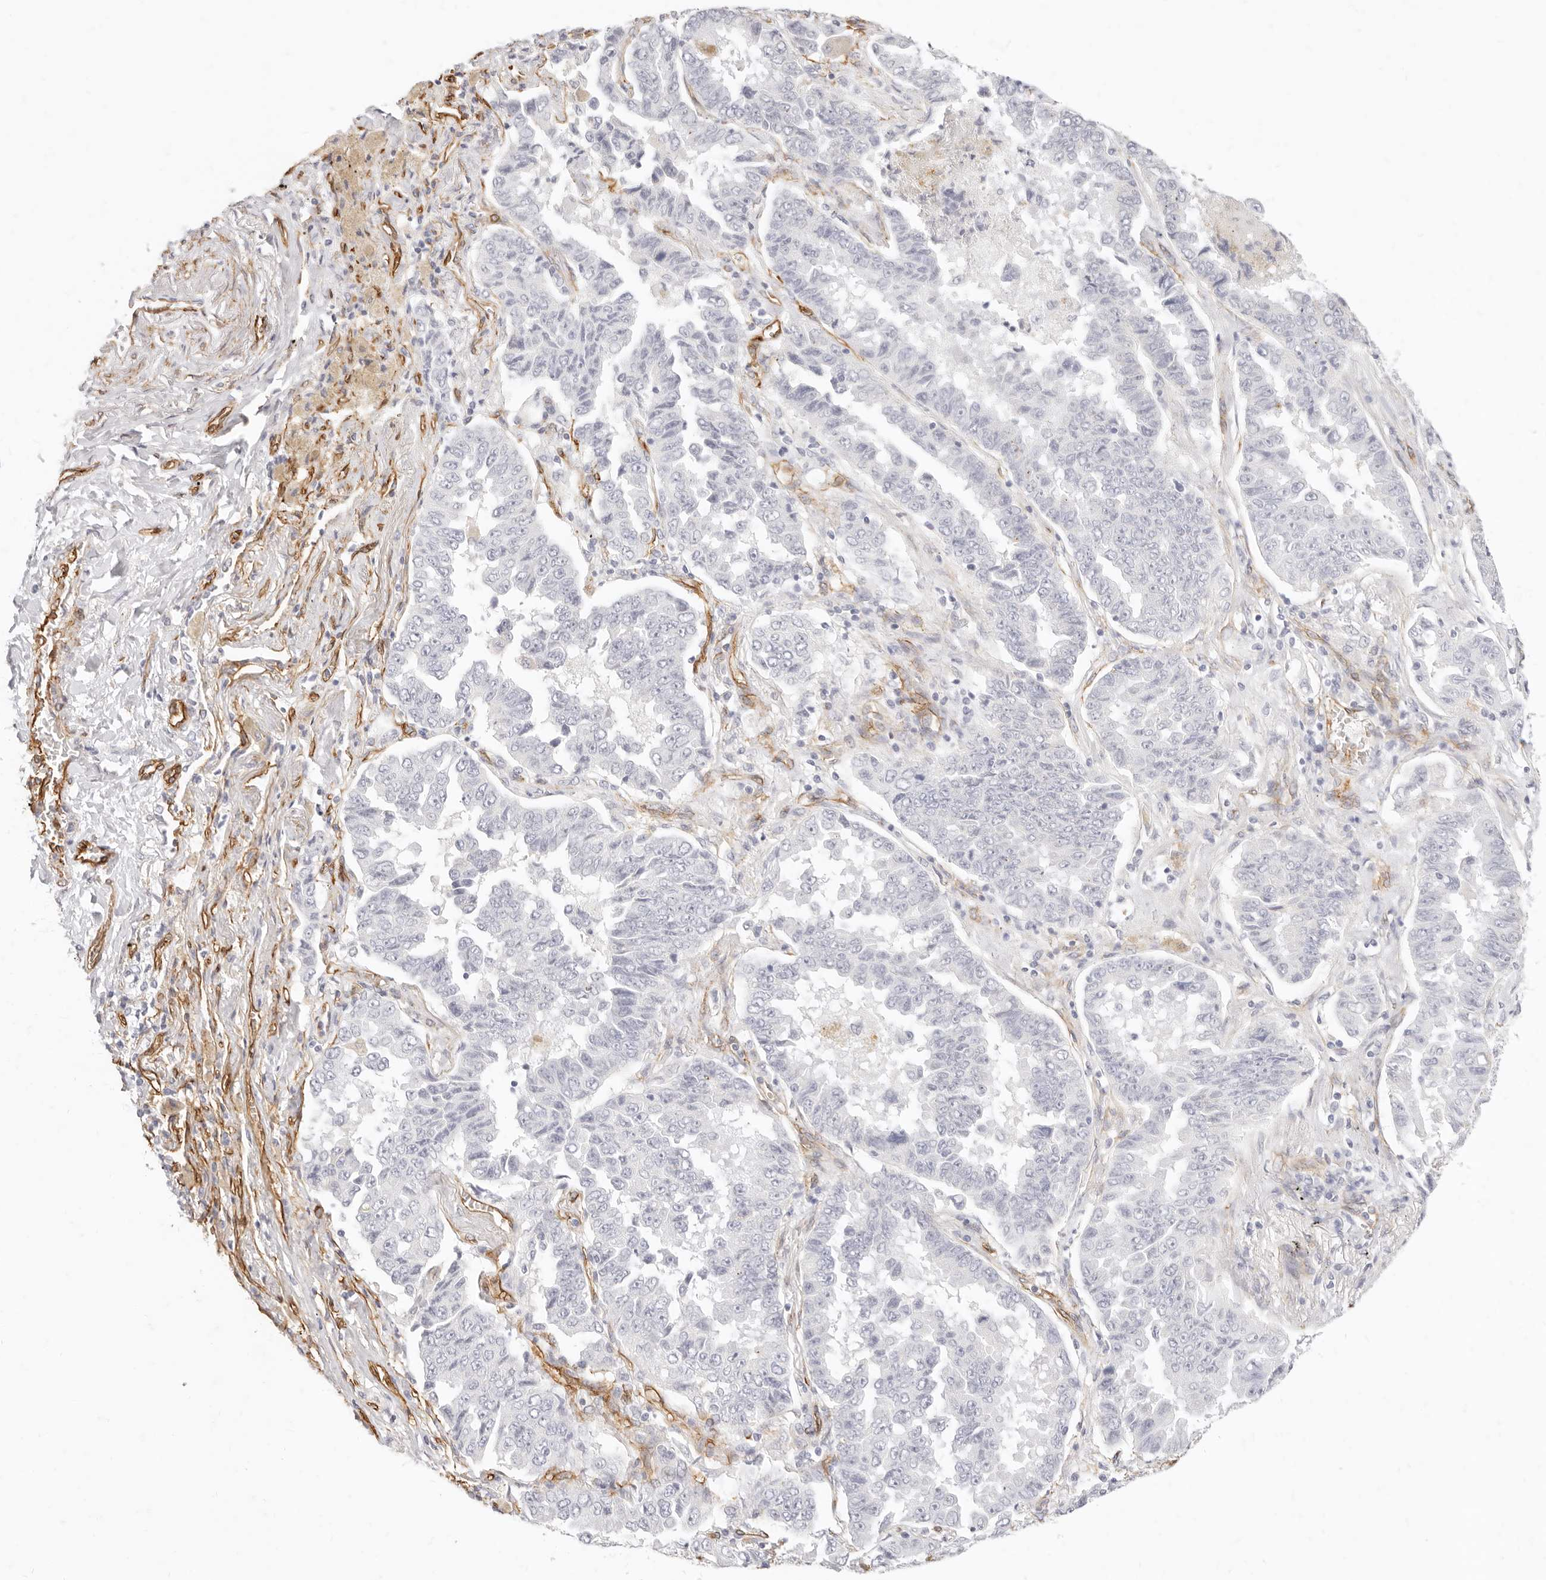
{"staining": {"intensity": "negative", "quantity": "none", "location": "none"}, "tissue": "lung cancer", "cell_type": "Tumor cells", "image_type": "cancer", "snomed": [{"axis": "morphology", "description": "Adenocarcinoma, NOS"}, {"axis": "topography", "description": "Lung"}], "caption": "Adenocarcinoma (lung) was stained to show a protein in brown. There is no significant staining in tumor cells.", "gene": "NUS1", "patient": {"sex": "female", "age": 51}}